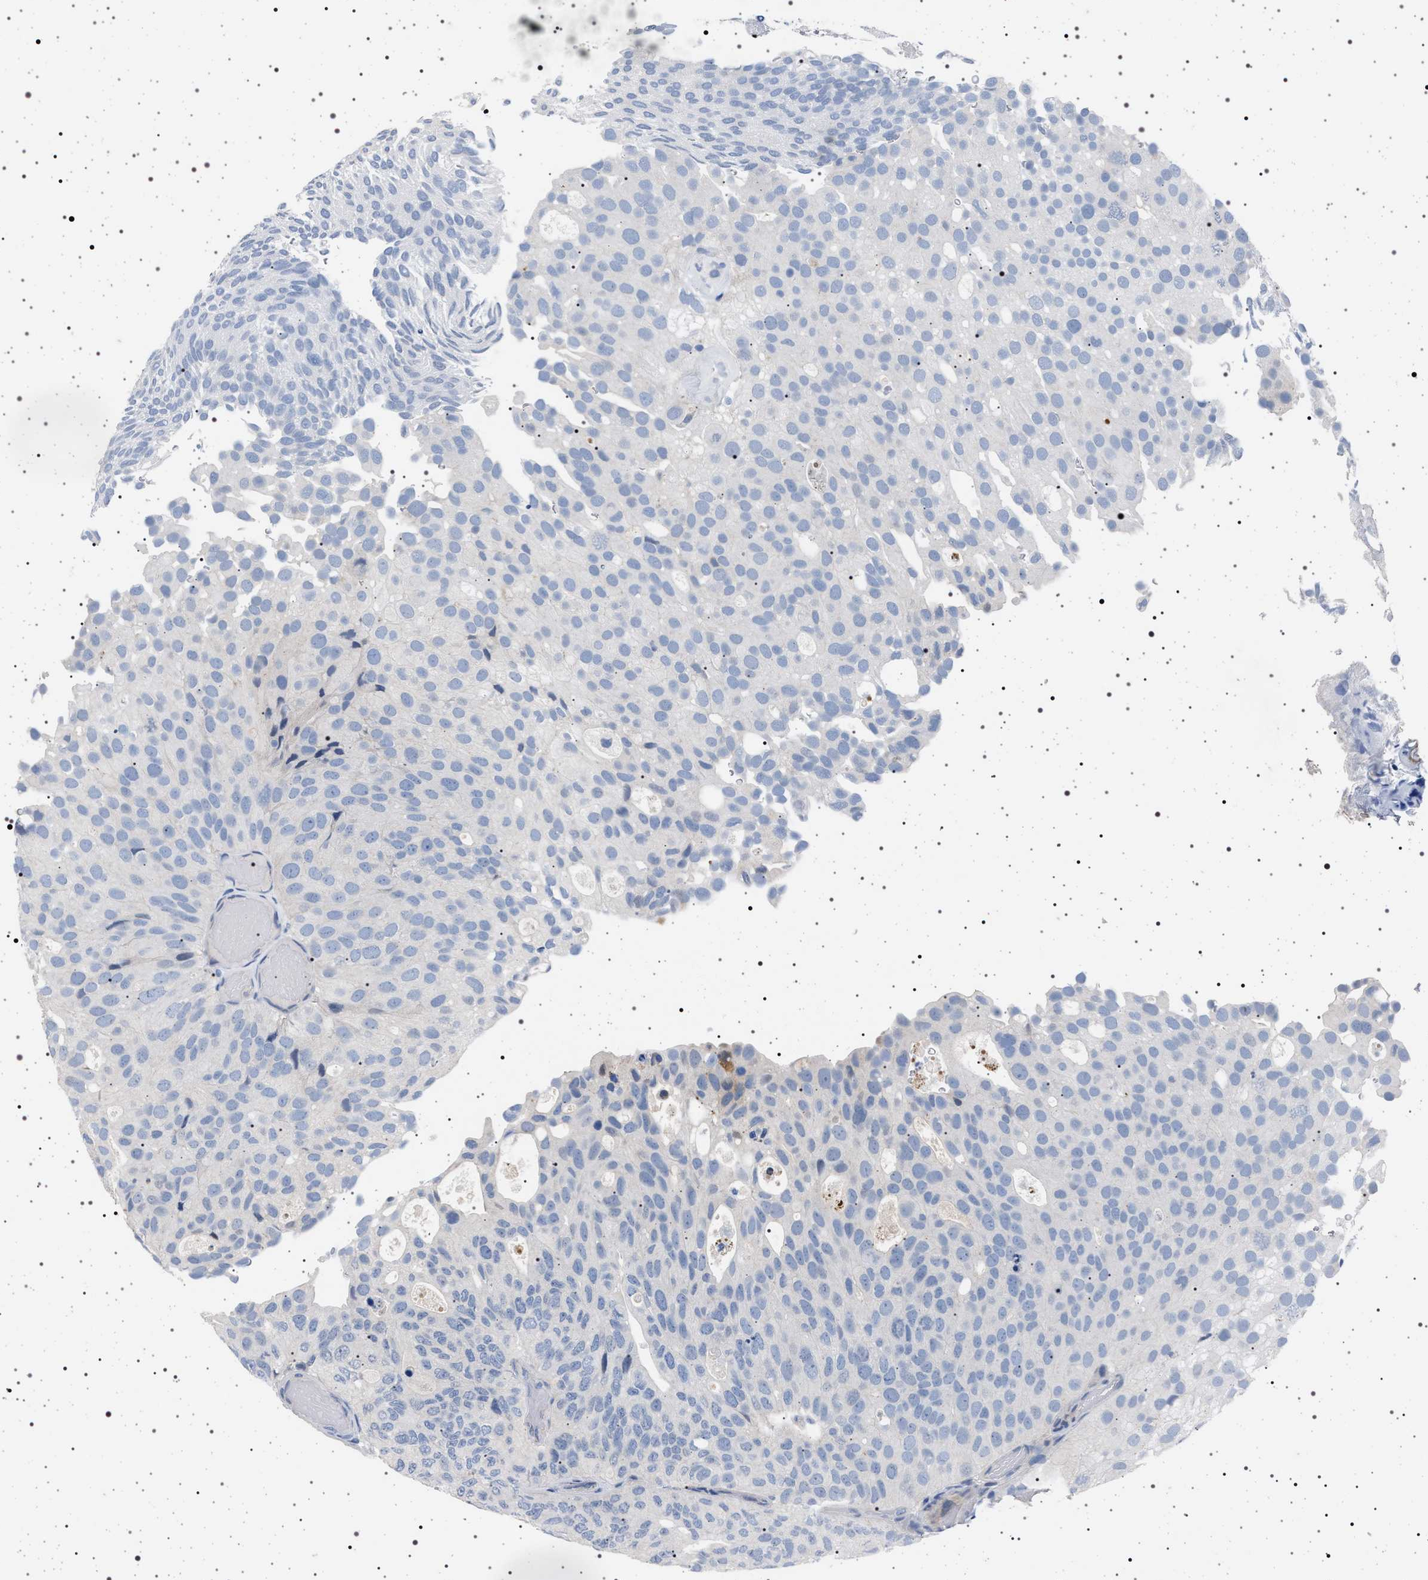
{"staining": {"intensity": "negative", "quantity": "none", "location": "none"}, "tissue": "urothelial cancer", "cell_type": "Tumor cells", "image_type": "cancer", "snomed": [{"axis": "morphology", "description": "Urothelial carcinoma, Low grade"}, {"axis": "topography", "description": "Urinary bladder"}], "caption": "The photomicrograph shows no staining of tumor cells in urothelial carcinoma (low-grade).", "gene": "NAT9", "patient": {"sex": "male", "age": 78}}